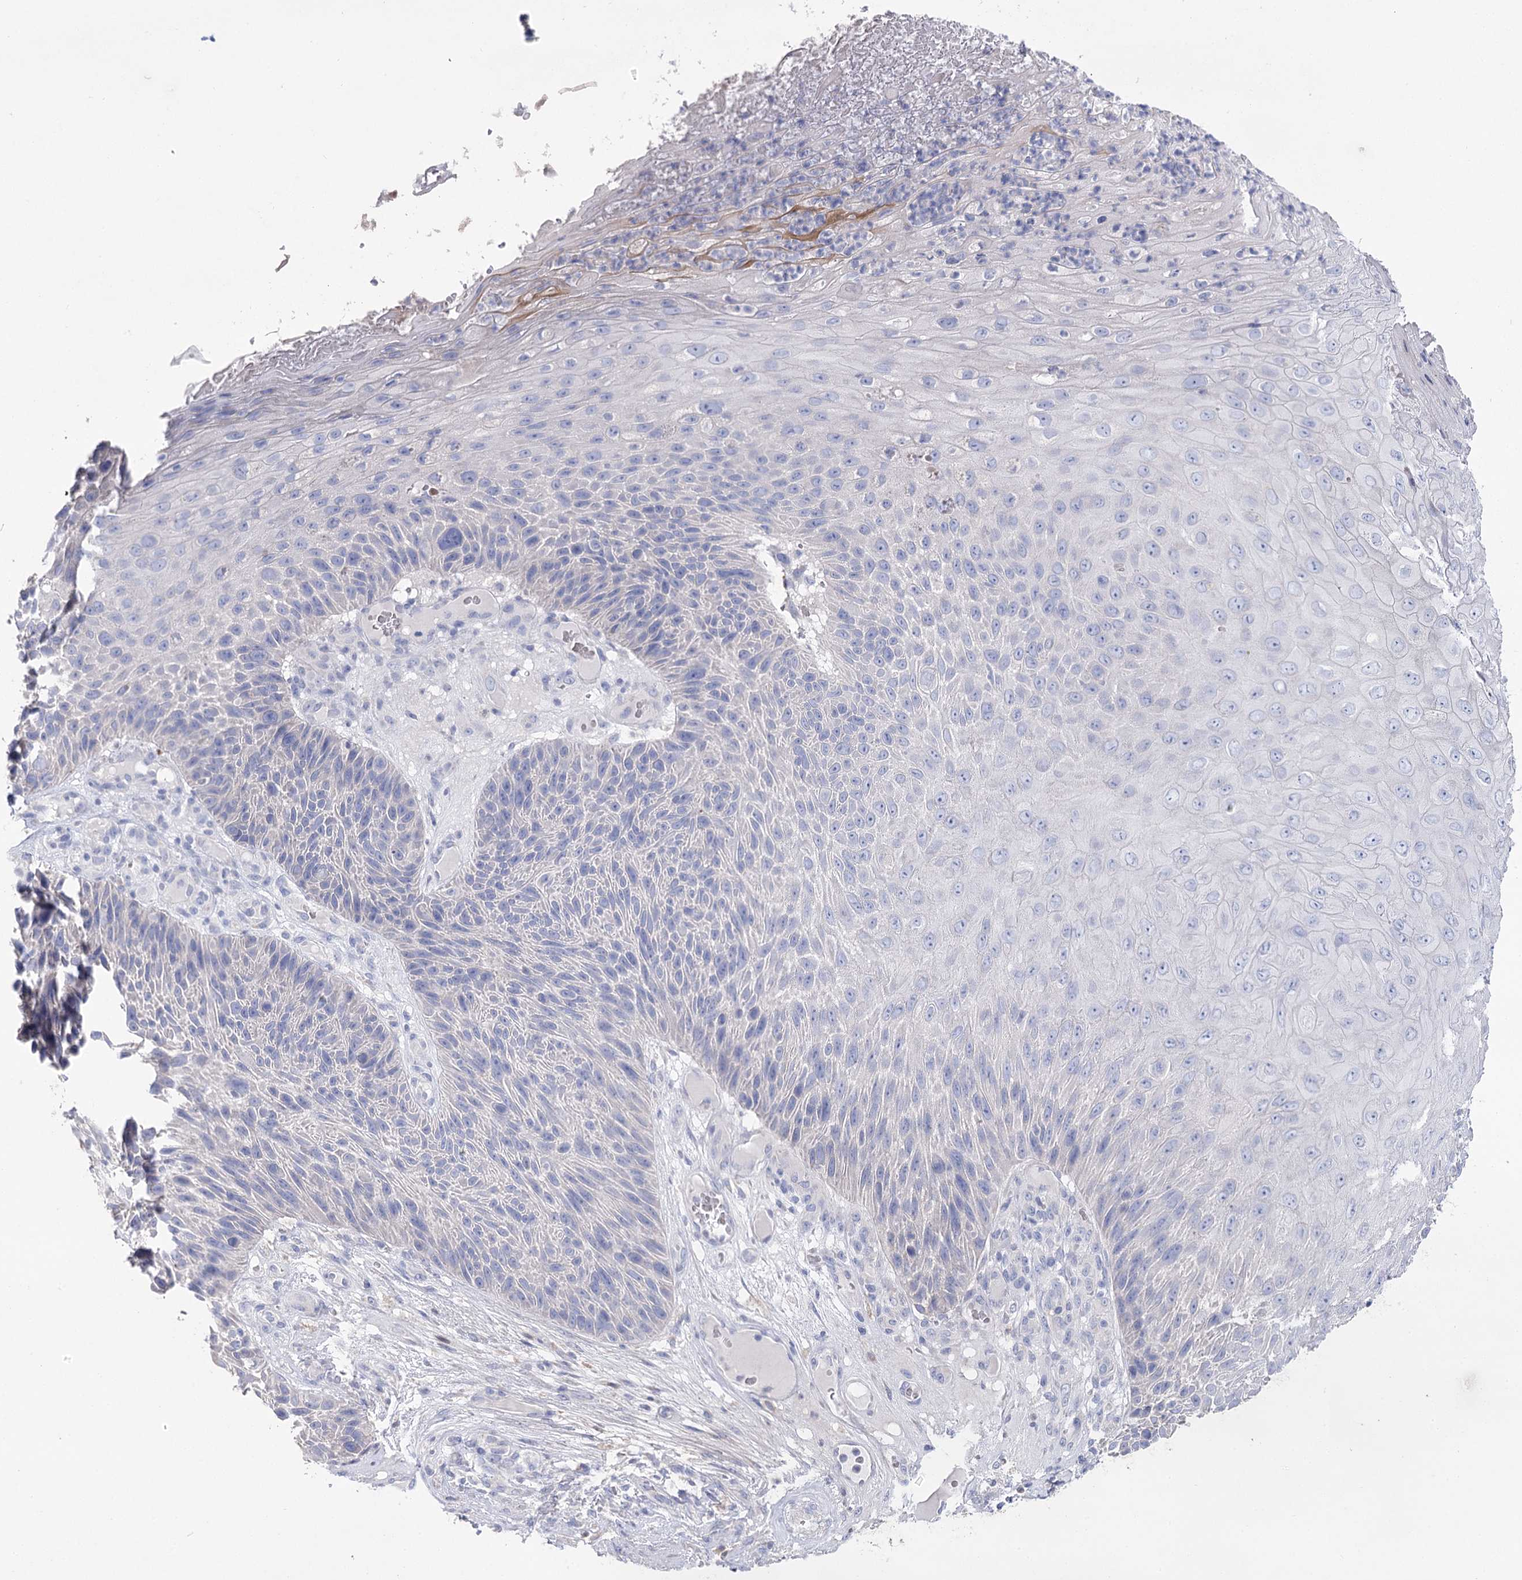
{"staining": {"intensity": "negative", "quantity": "none", "location": "none"}, "tissue": "skin cancer", "cell_type": "Tumor cells", "image_type": "cancer", "snomed": [{"axis": "morphology", "description": "Squamous cell carcinoma, NOS"}, {"axis": "topography", "description": "Skin"}], "caption": "Immunohistochemistry histopathology image of neoplastic tissue: skin cancer (squamous cell carcinoma) stained with DAB demonstrates no significant protein staining in tumor cells.", "gene": "NRAP", "patient": {"sex": "female", "age": 88}}